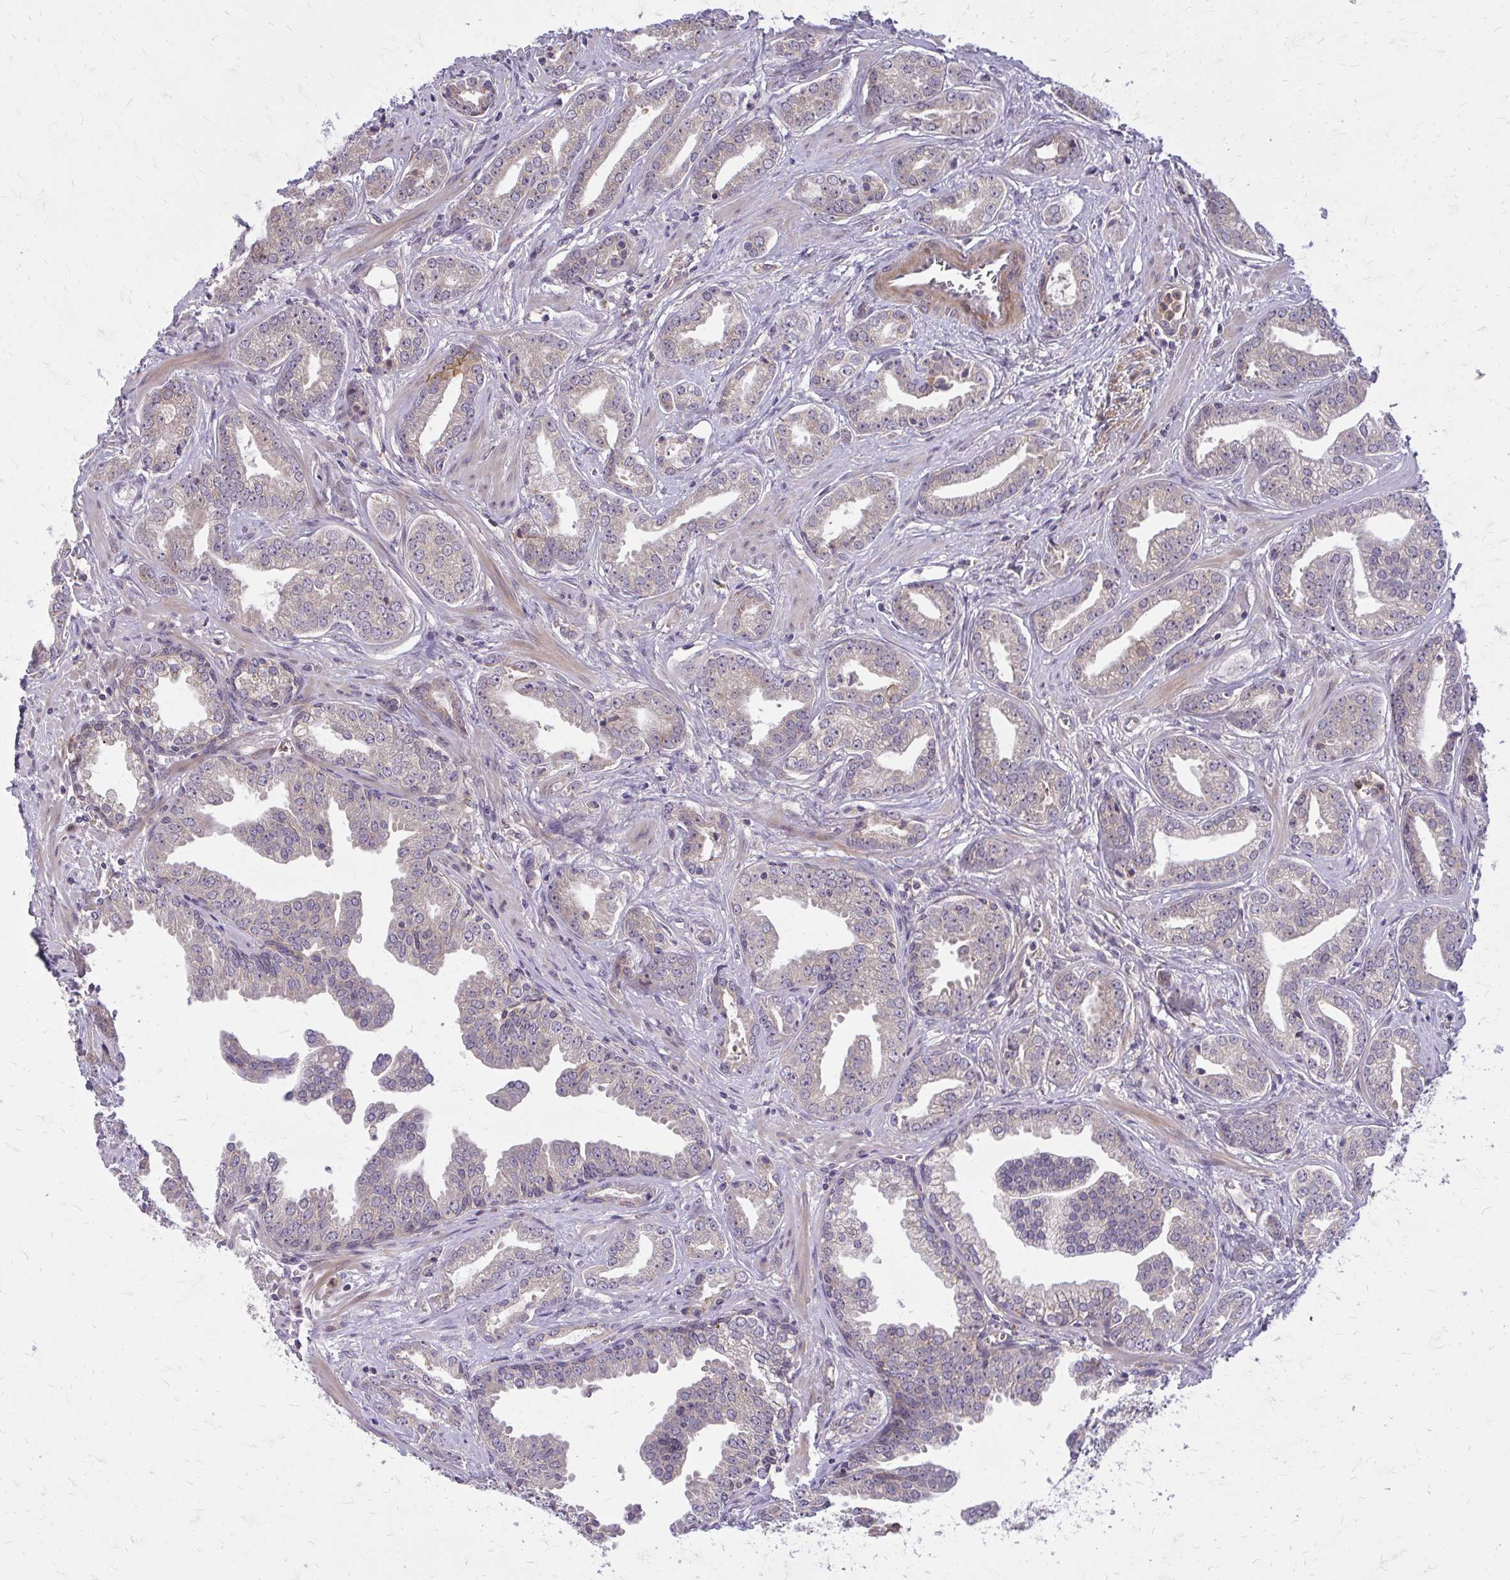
{"staining": {"intensity": "weak", "quantity": "<25%", "location": "cytoplasmic/membranous"}, "tissue": "prostate cancer", "cell_type": "Tumor cells", "image_type": "cancer", "snomed": [{"axis": "morphology", "description": "Adenocarcinoma, Medium grade"}, {"axis": "topography", "description": "Prostate"}], "caption": "A histopathology image of human prostate cancer (medium-grade adenocarcinoma) is negative for staining in tumor cells. Brightfield microscopy of IHC stained with DAB (brown) and hematoxylin (blue), captured at high magnification.", "gene": "OXNAD1", "patient": {"sex": "male", "age": 57}}